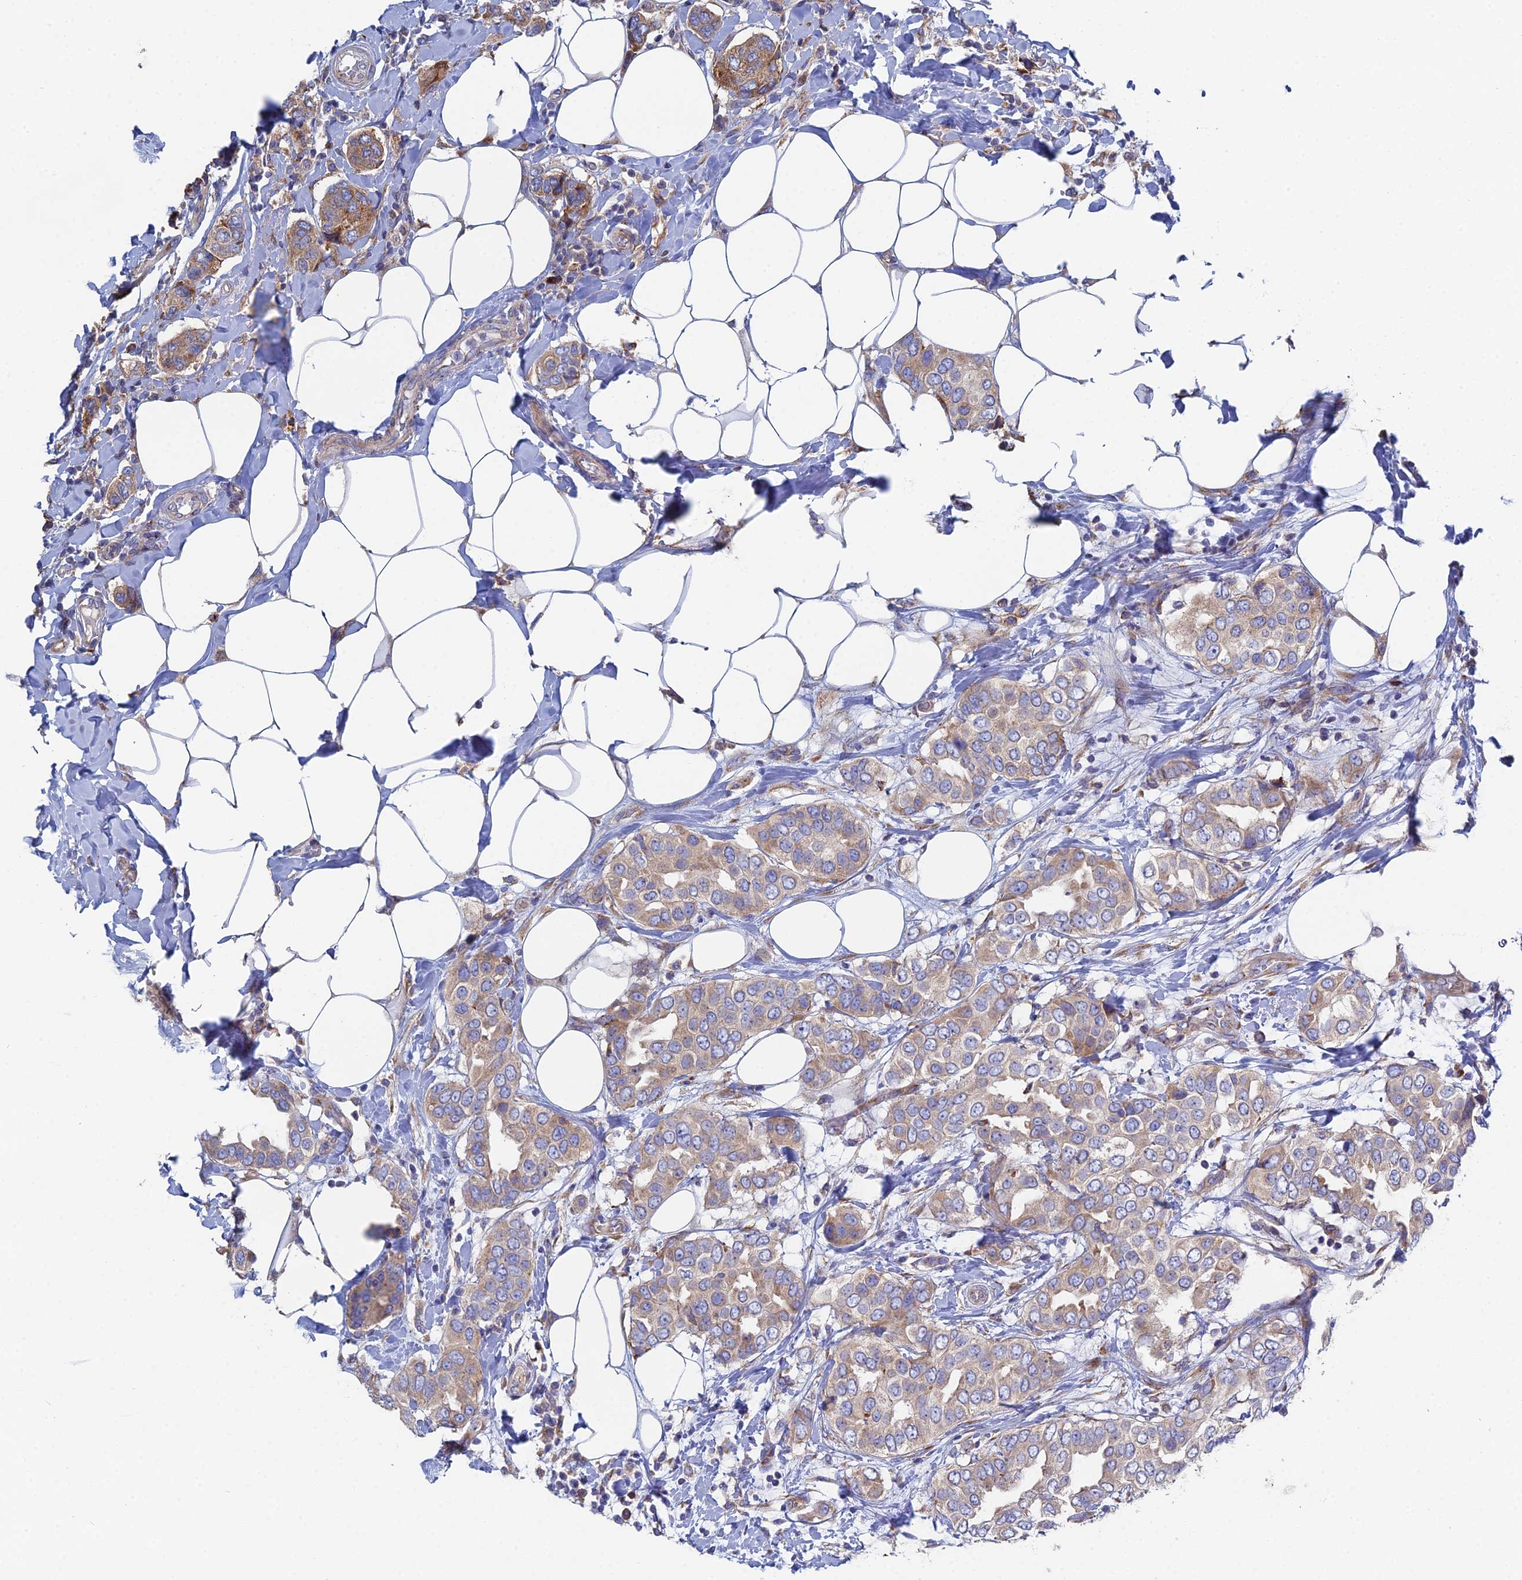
{"staining": {"intensity": "moderate", "quantity": "25%-75%", "location": "cytoplasmic/membranous"}, "tissue": "breast cancer", "cell_type": "Tumor cells", "image_type": "cancer", "snomed": [{"axis": "morphology", "description": "Lobular carcinoma"}, {"axis": "topography", "description": "Breast"}], "caption": "The immunohistochemical stain highlights moderate cytoplasmic/membranous staining in tumor cells of lobular carcinoma (breast) tissue. (Brightfield microscopy of DAB IHC at high magnification).", "gene": "CLCN3", "patient": {"sex": "female", "age": 51}}